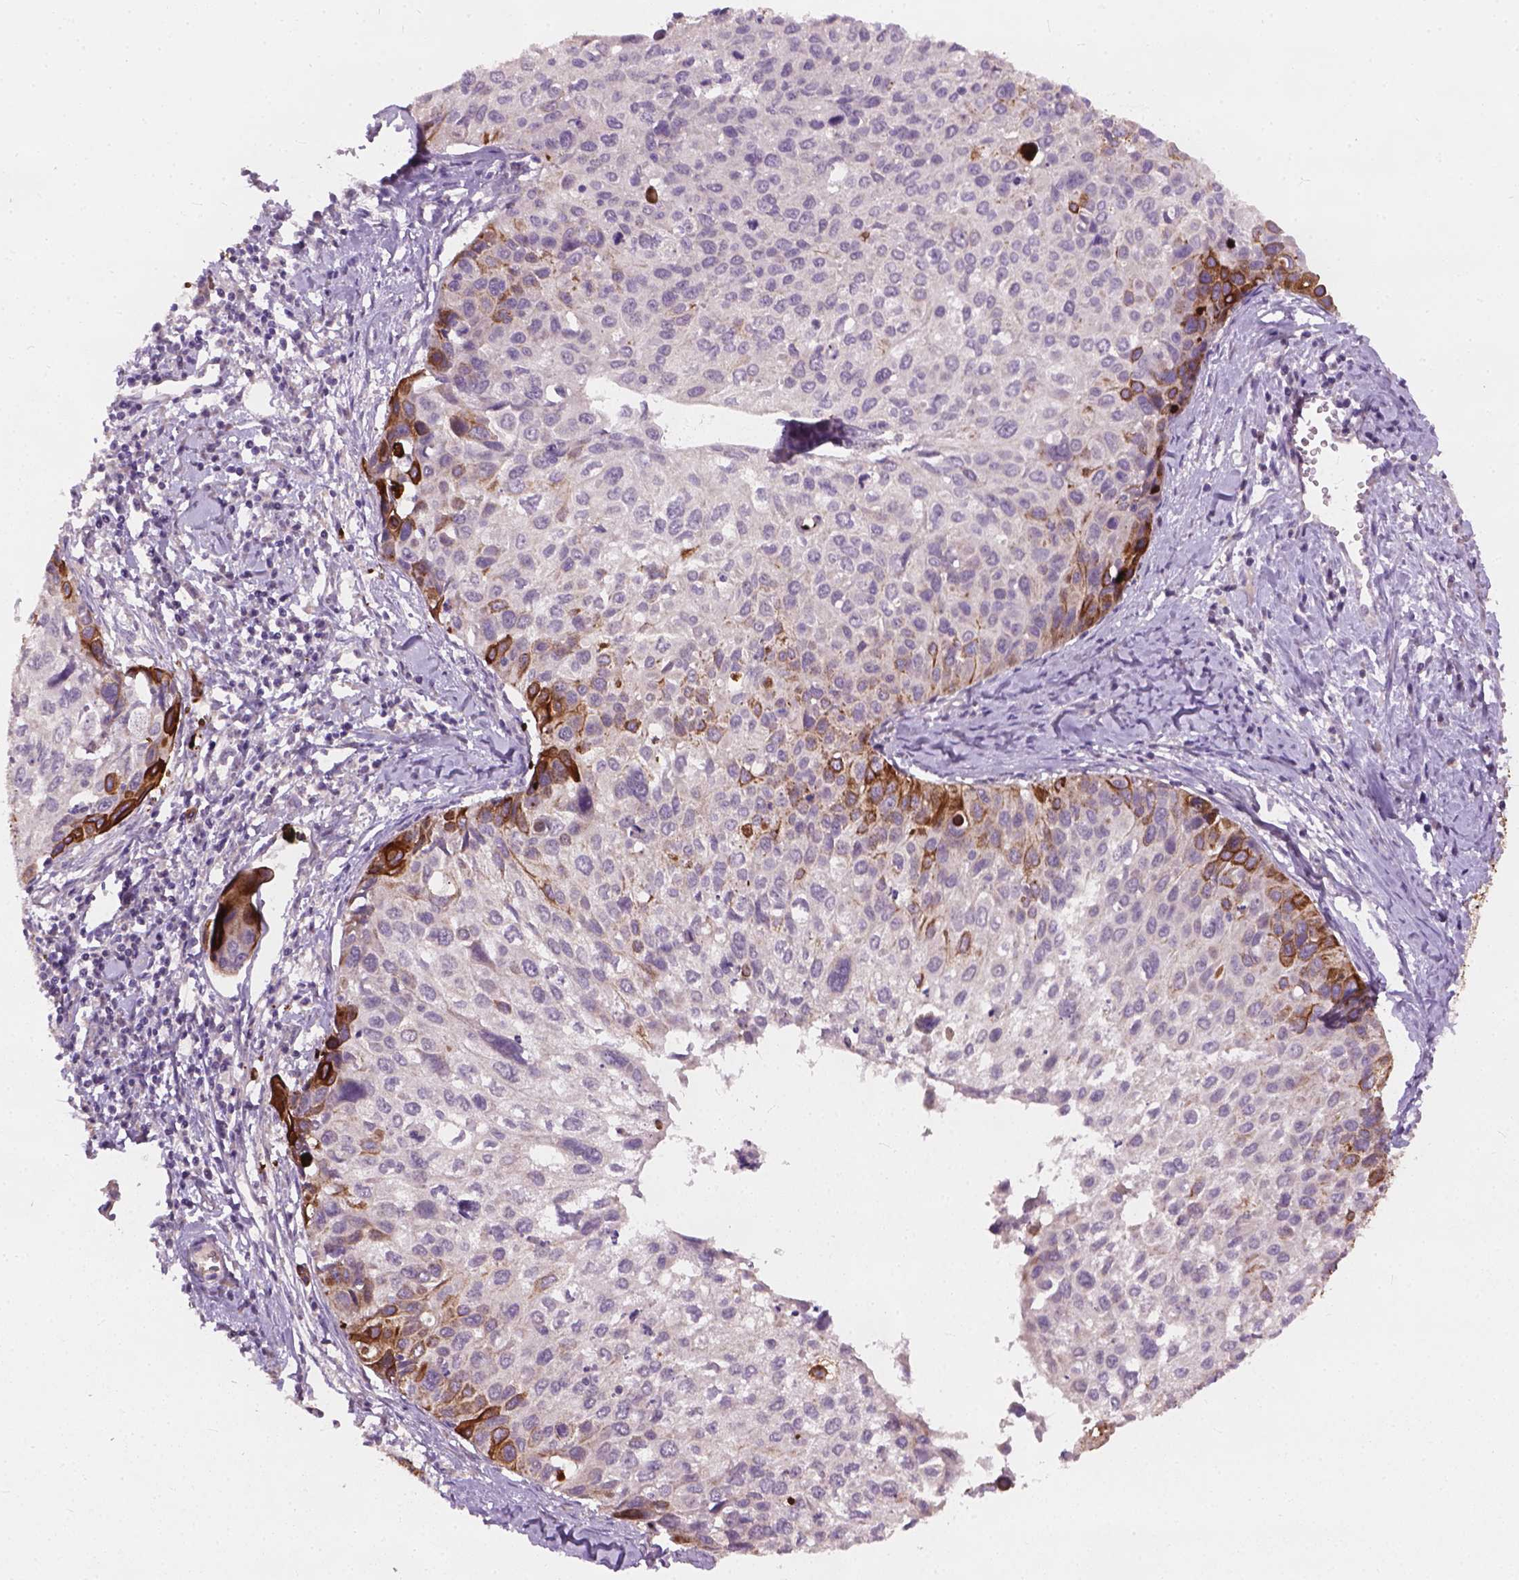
{"staining": {"intensity": "strong", "quantity": "<25%", "location": "cytoplasmic/membranous"}, "tissue": "cervical cancer", "cell_type": "Tumor cells", "image_type": "cancer", "snomed": [{"axis": "morphology", "description": "Squamous cell carcinoma, NOS"}, {"axis": "topography", "description": "Cervix"}], "caption": "Immunohistochemistry (IHC) photomicrograph of cervical cancer stained for a protein (brown), which demonstrates medium levels of strong cytoplasmic/membranous positivity in about <25% of tumor cells.", "gene": "KRT17", "patient": {"sex": "female", "age": 50}}